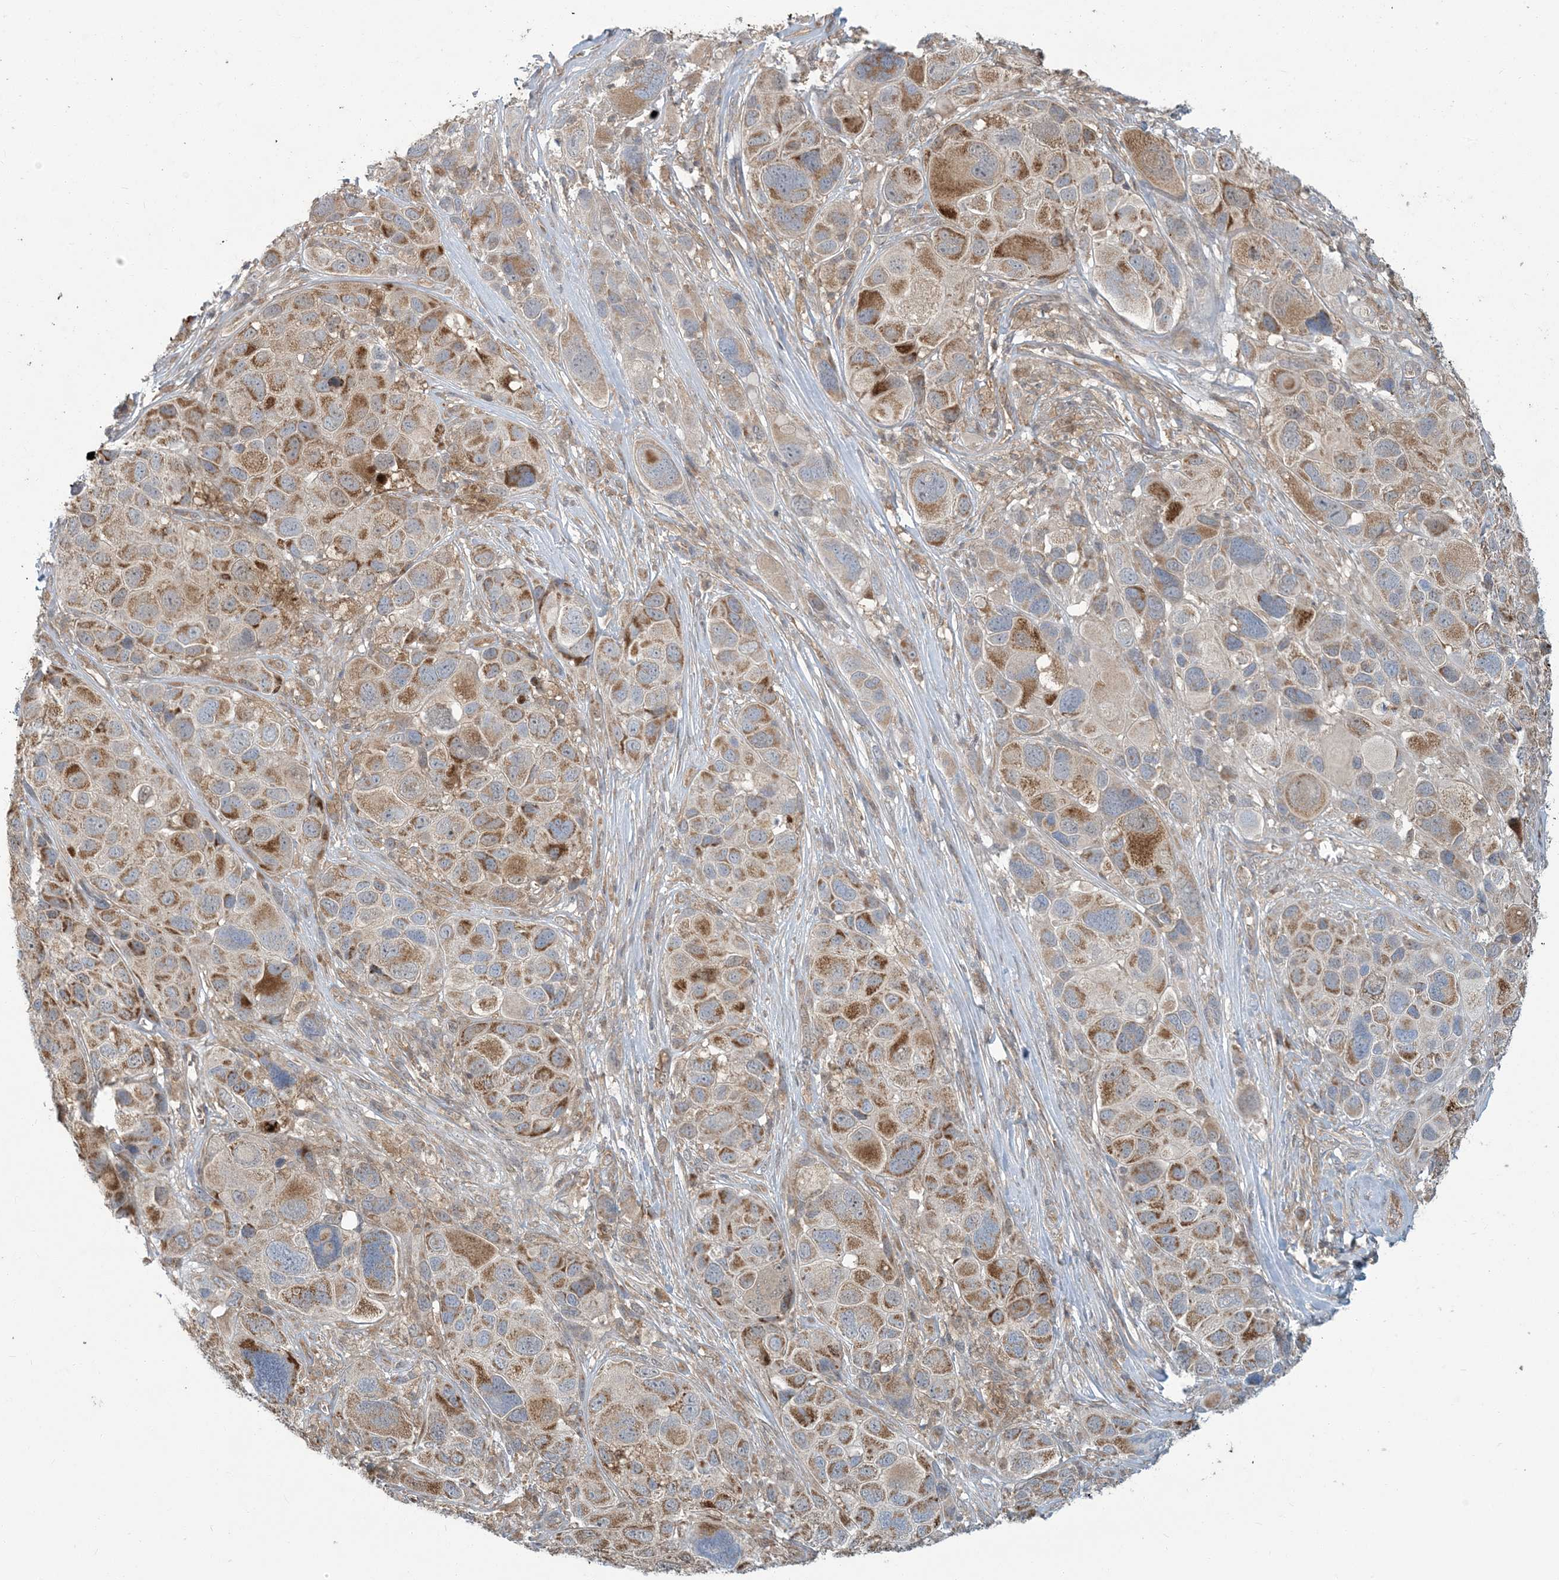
{"staining": {"intensity": "strong", "quantity": "25%-75%", "location": "cytoplasmic/membranous"}, "tissue": "melanoma", "cell_type": "Tumor cells", "image_type": "cancer", "snomed": [{"axis": "morphology", "description": "Malignant melanoma, NOS"}, {"axis": "topography", "description": "Skin of trunk"}], "caption": "Tumor cells exhibit high levels of strong cytoplasmic/membranous positivity in about 25%-75% of cells in malignant melanoma. (DAB IHC with brightfield microscopy, high magnification).", "gene": "ERI2", "patient": {"sex": "male", "age": 71}}